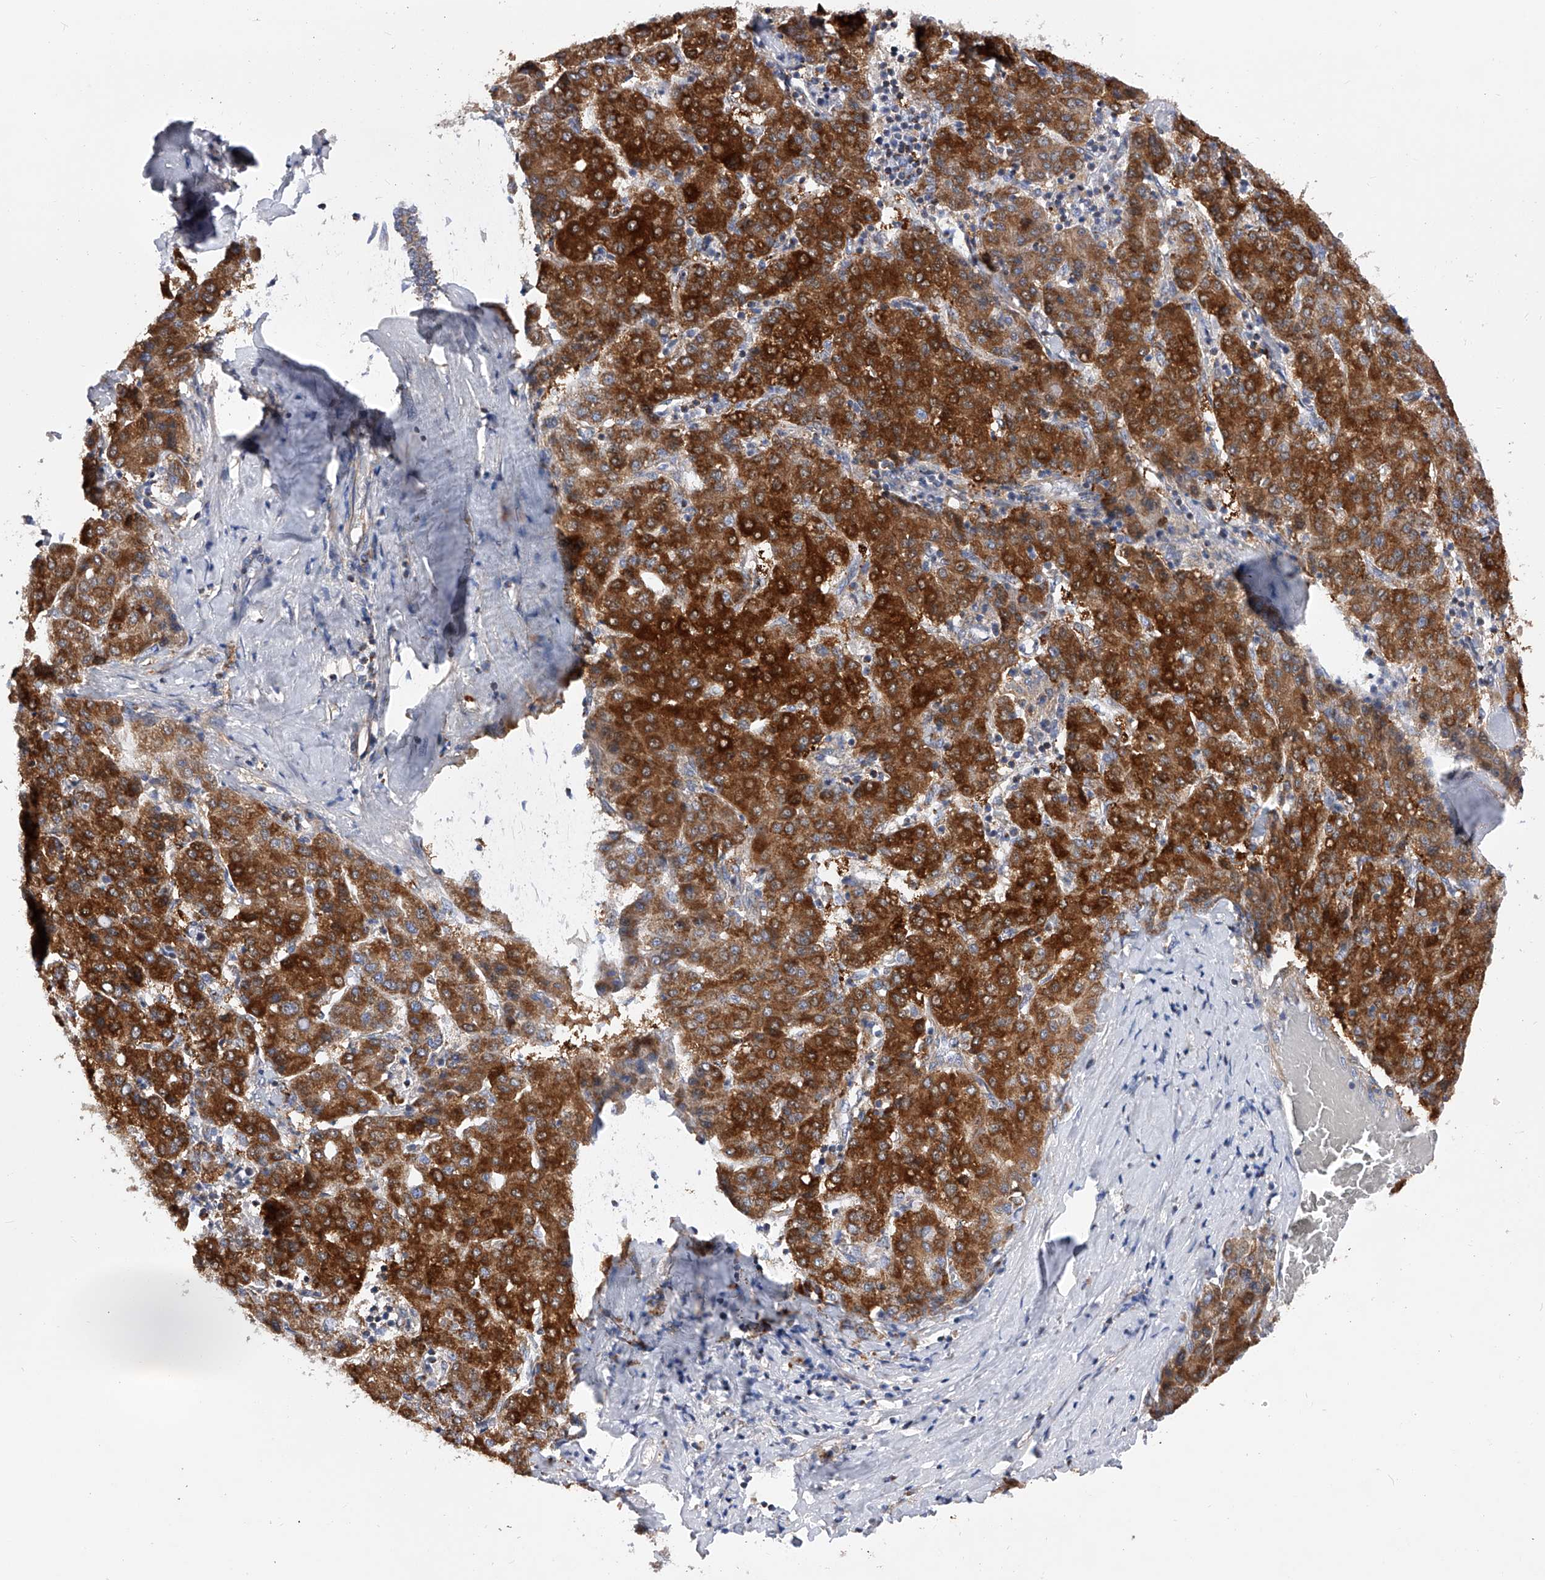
{"staining": {"intensity": "strong", "quantity": ">75%", "location": "cytoplasmic/membranous"}, "tissue": "liver cancer", "cell_type": "Tumor cells", "image_type": "cancer", "snomed": [{"axis": "morphology", "description": "Carcinoma, Hepatocellular, NOS"}, {"axis": "topography", "description": "Liver"}], "caption": "Protein analysis of liver cancer tissue reveals strong cytoplasmic/membranous positivity in approximately >75% of tumor cells.", "gene": "PDSS2", "patient": {"sex": "male", "age": 65}}